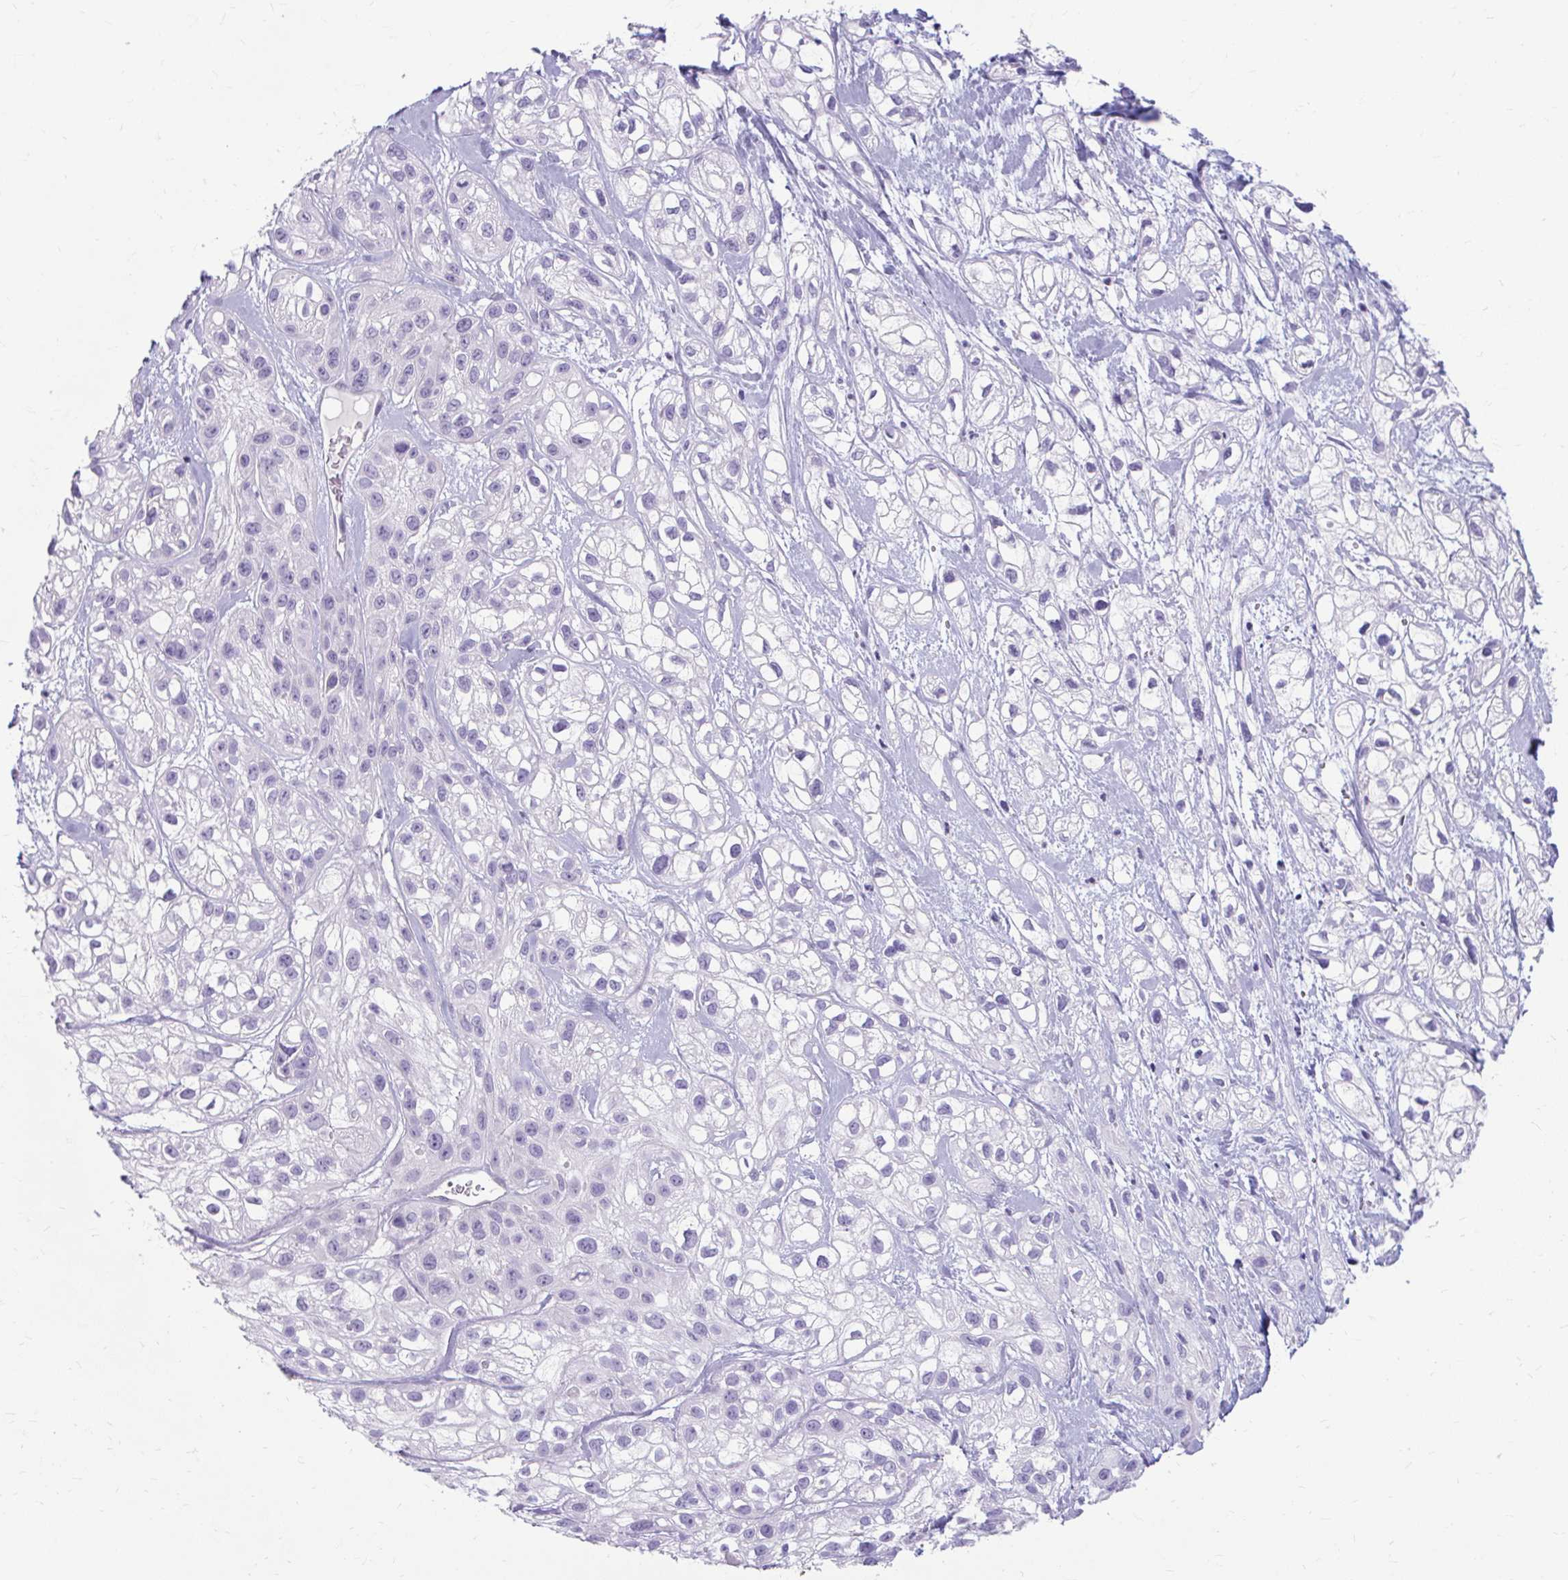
{"staining": {"intensity": "negative", "quantity": "none", "location": "none"}, "tissue": "skin cancer", "cell_type": "Tumor cells", "image_type": "cancer", "snomed": [{"axis": "morphology", "description": "Squamous cell carcinoma, NOS"}, {"axis": "topography", "description": "Skin"}], "caption": "Human skin cancer (squamous cell carcinoma) stained for a protein using IHC displays no positivity in tumor cells.", "gene": "CHIA", "patient": {"sex": "male", "age": 82}}